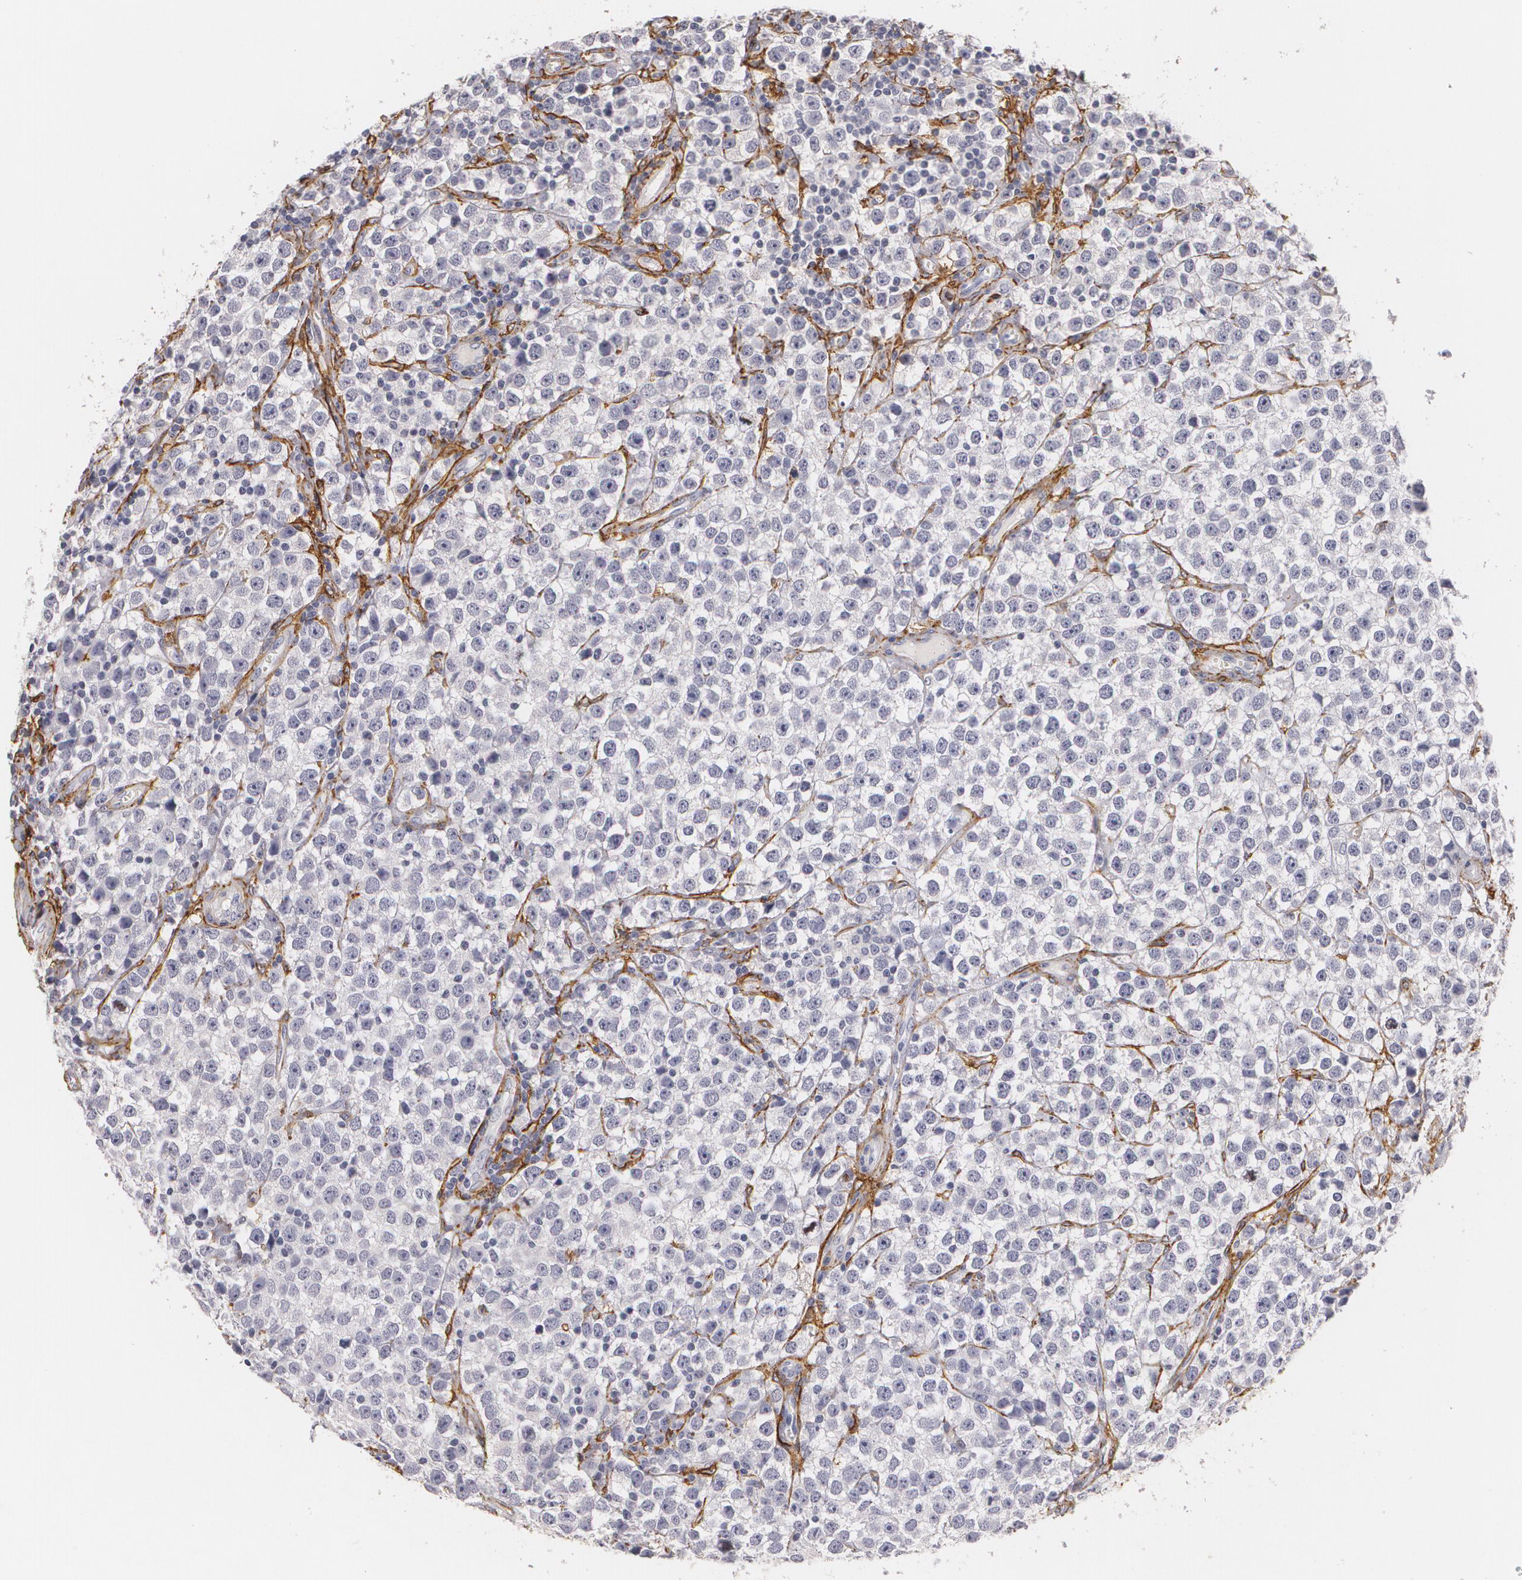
{"staining": {"intensity": "negative", "quantity": "none", "location": "none"}, "tissue": "testis cancer", "cell_type": "Tumor cells", "image_type": "cancer", "snomed": [{"axis": "morphology", "description": "Seminoma, NOS"}, {"axis": "topography", "description": "Testis"}], "caption": "Testis seminoma was stained to show a protein in brown. There is no significant positivity in tumor cells.", "gene": "NGFR", "patient": {"sex": "male", "age": 25}}